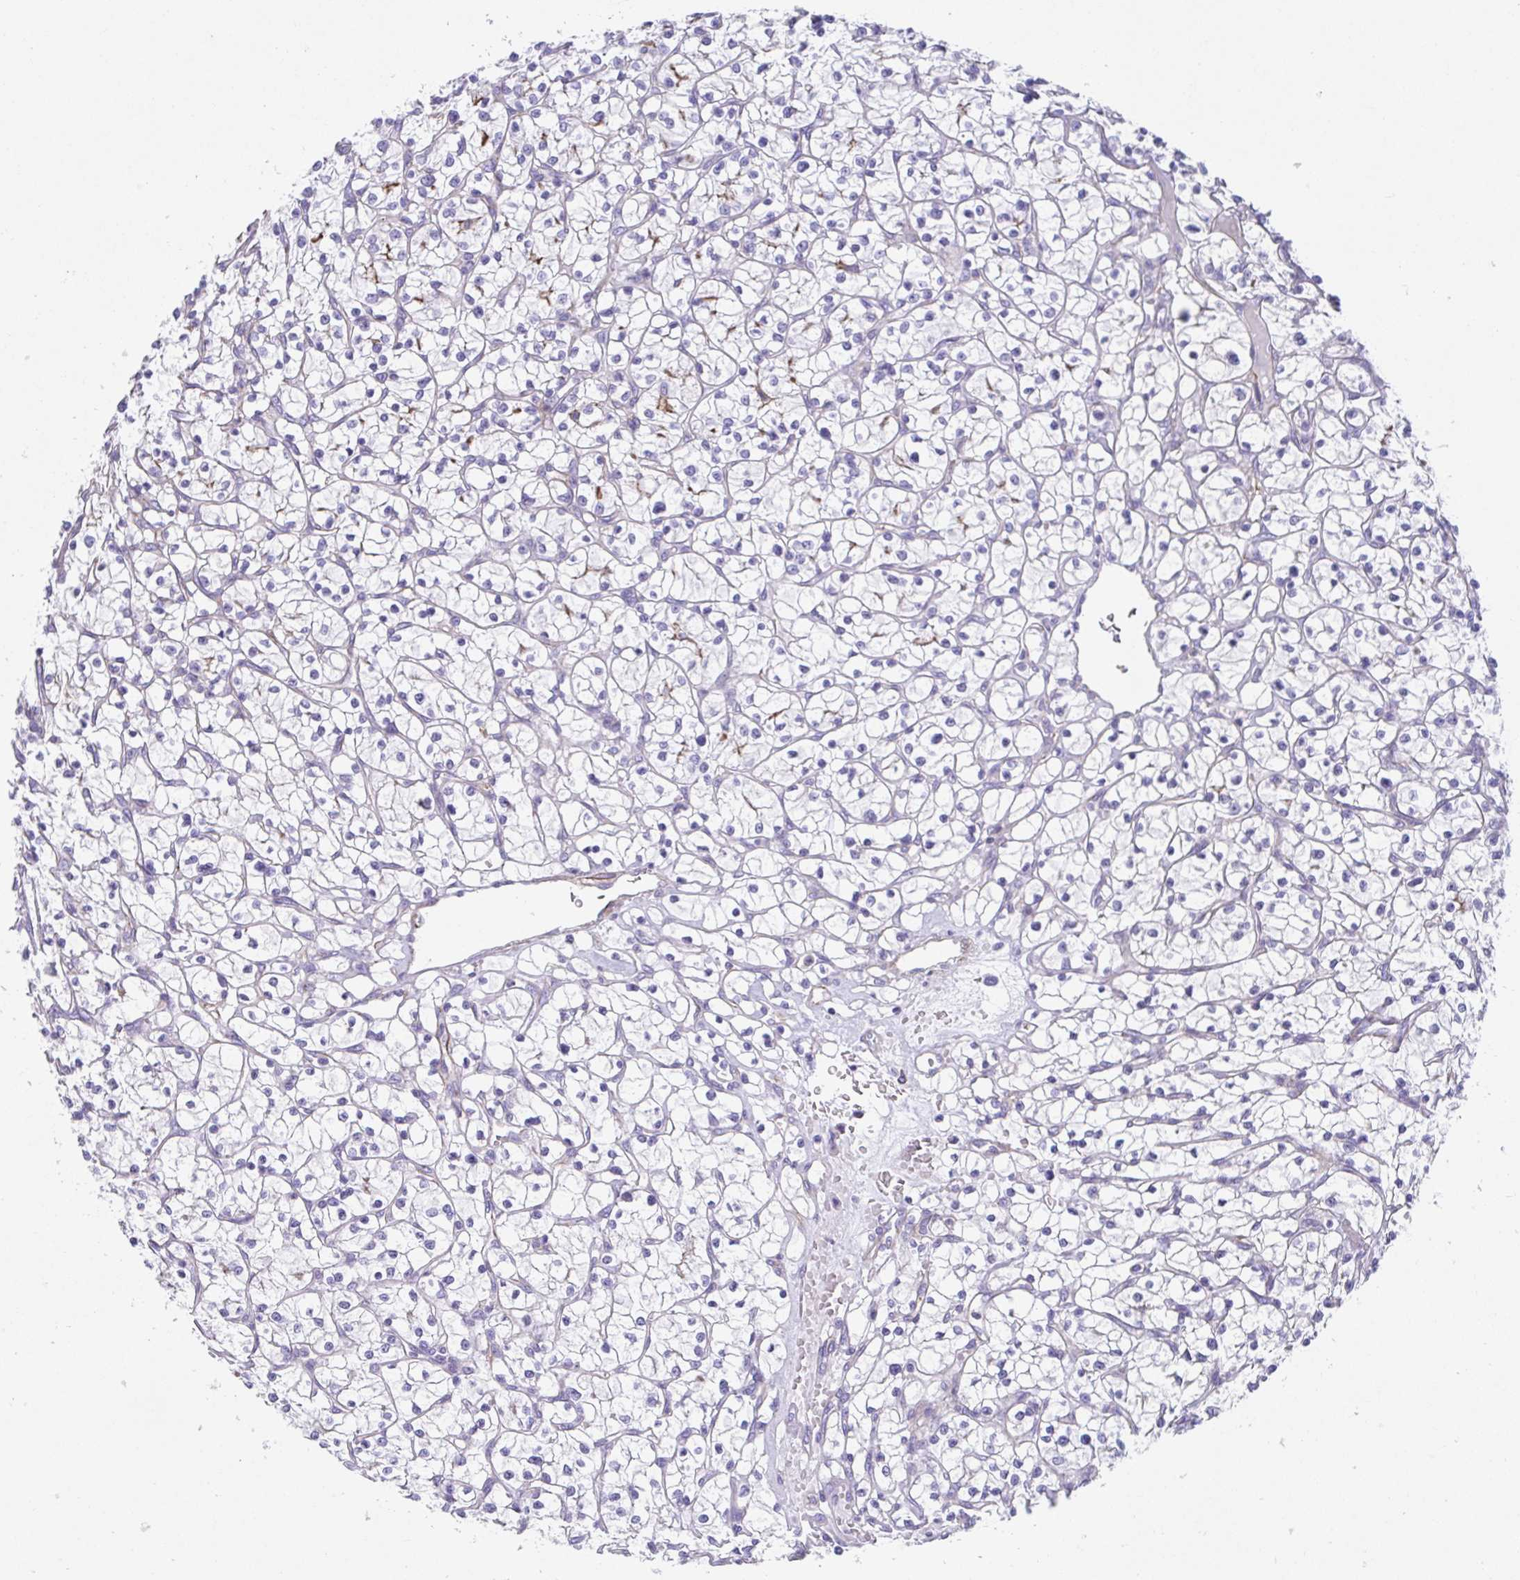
{"staining": {"intensity": "weak", "quantity": "<25%", "location": "cytoplasmic/membranous"}, "tissue": "renal cancer", "cell_type": "Tumor cells", "image_type": "cancer", "snomed": [{"axis": "morphology", "description": "Adenocarcinoma, NOS"}, {"axis": "topography", "description": "Kidney"}], "caption": "An immunohistochemistry histopathology image of renal cancer (adenocarcinoma) is shown. There is no staining in tumor cells of renal cancer (adenocarcinoma).", "gene": "TRAM2", "patient": {"sex": "female", "age": 64}}